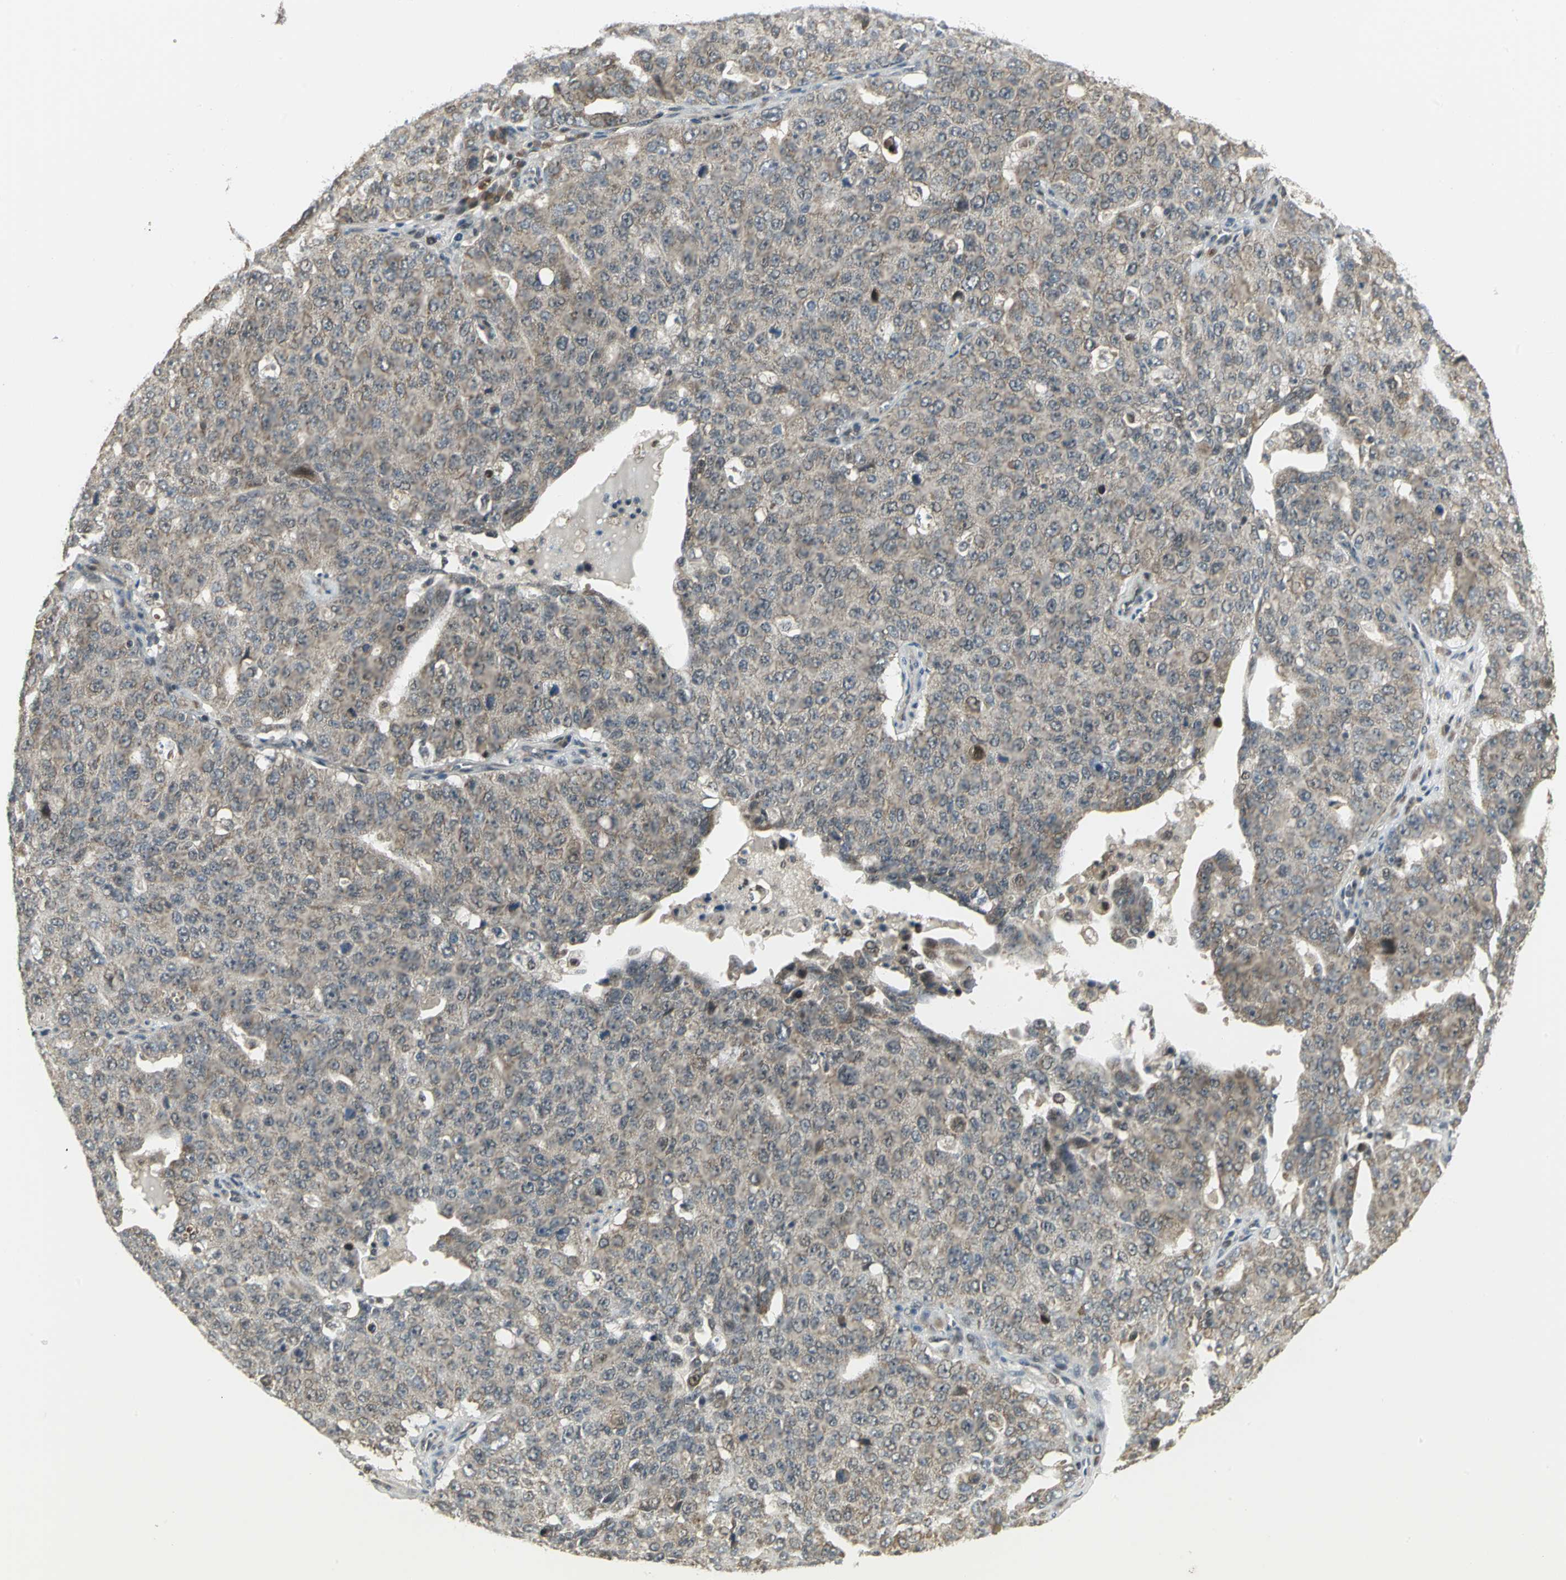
{"staining": {"intensity": "weak", "quantity": ">75%", "location": "cytoplasmic/membranous"}, "tissue": "ovarian cancer", "cell_type": "Tumor cells", "image_type": "cancer", "snomed": [{"axis": "morphology", "description": "Carcinoma, endometroid"}, {"axis": "topography", "description": "Ovary"}], "caption": "The photomicrograph shows immunohistochemical staining of ovarian endometroid carcinoma. There is weak cytoplasmic/membranous staining is appreciated in approximately >75% of tumor cells.", "gene": "PSMC4", "patient": {"sex": "female", "age": 62}}